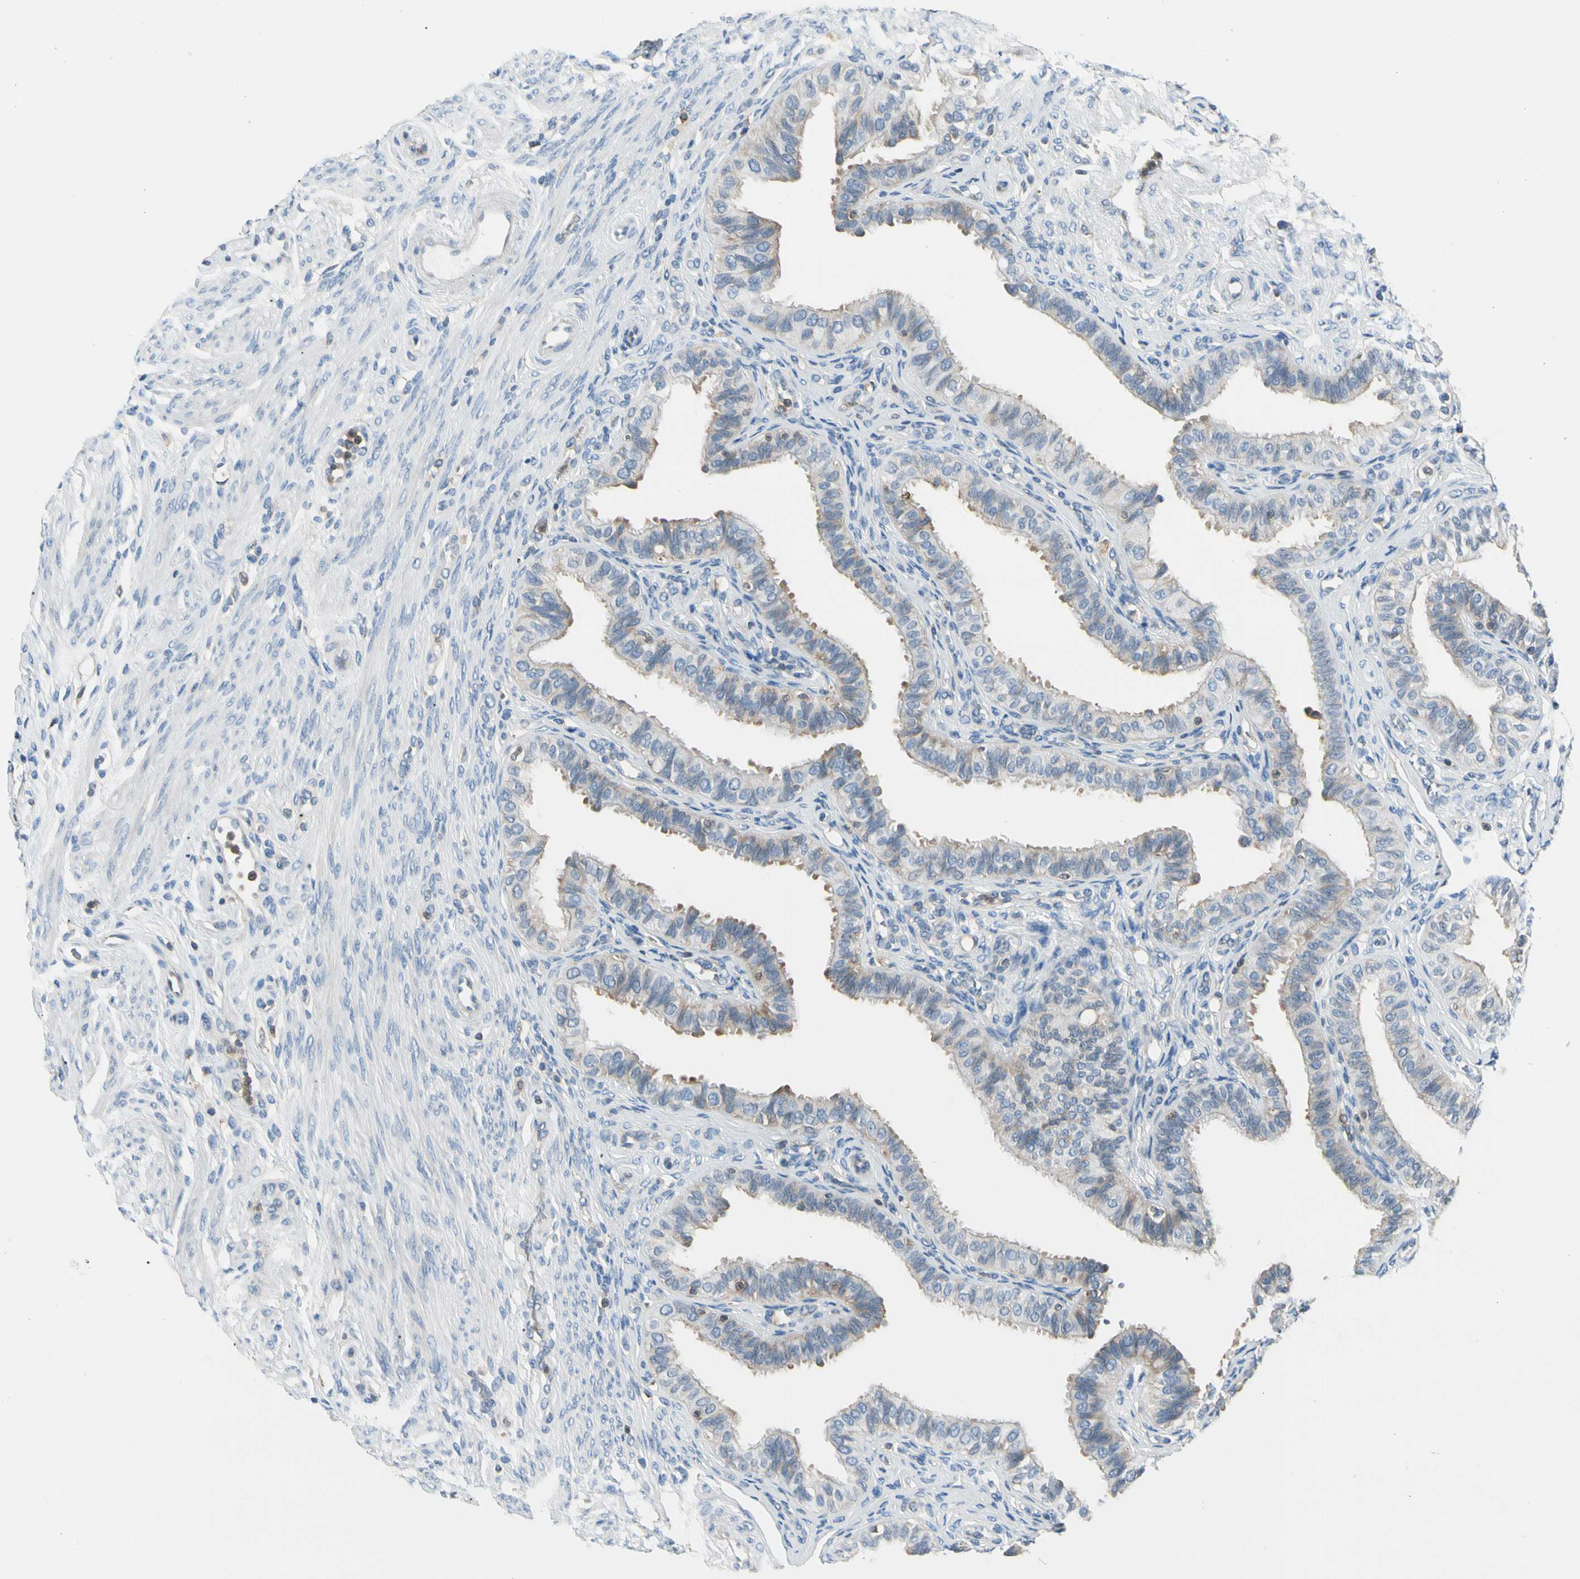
{"staining": {"intensity": "weak", "quantity": "25%-75%", "location": "cytoplasmic/membranous"}, "tissue": "fallopian tube", "cell_type": "Glandular cells", "image_type": "normal", "snomed": [{"axis": "morphology", "description": "Normal tissue, NOS"}, {"axis": "topography", "description": "Fallopian tube"}], "caption": "High-magnification brightfield microscopy of normal fallopian tube stained with DAB (brown) and counterstained with hematoxylin (blue). glandular cells exhibit weak cytoplasmic/membranous expression is present in approximately25%-75% of cells.", "gene": "CAPZA2", "patient": {"sex": "female", "age": 42}}